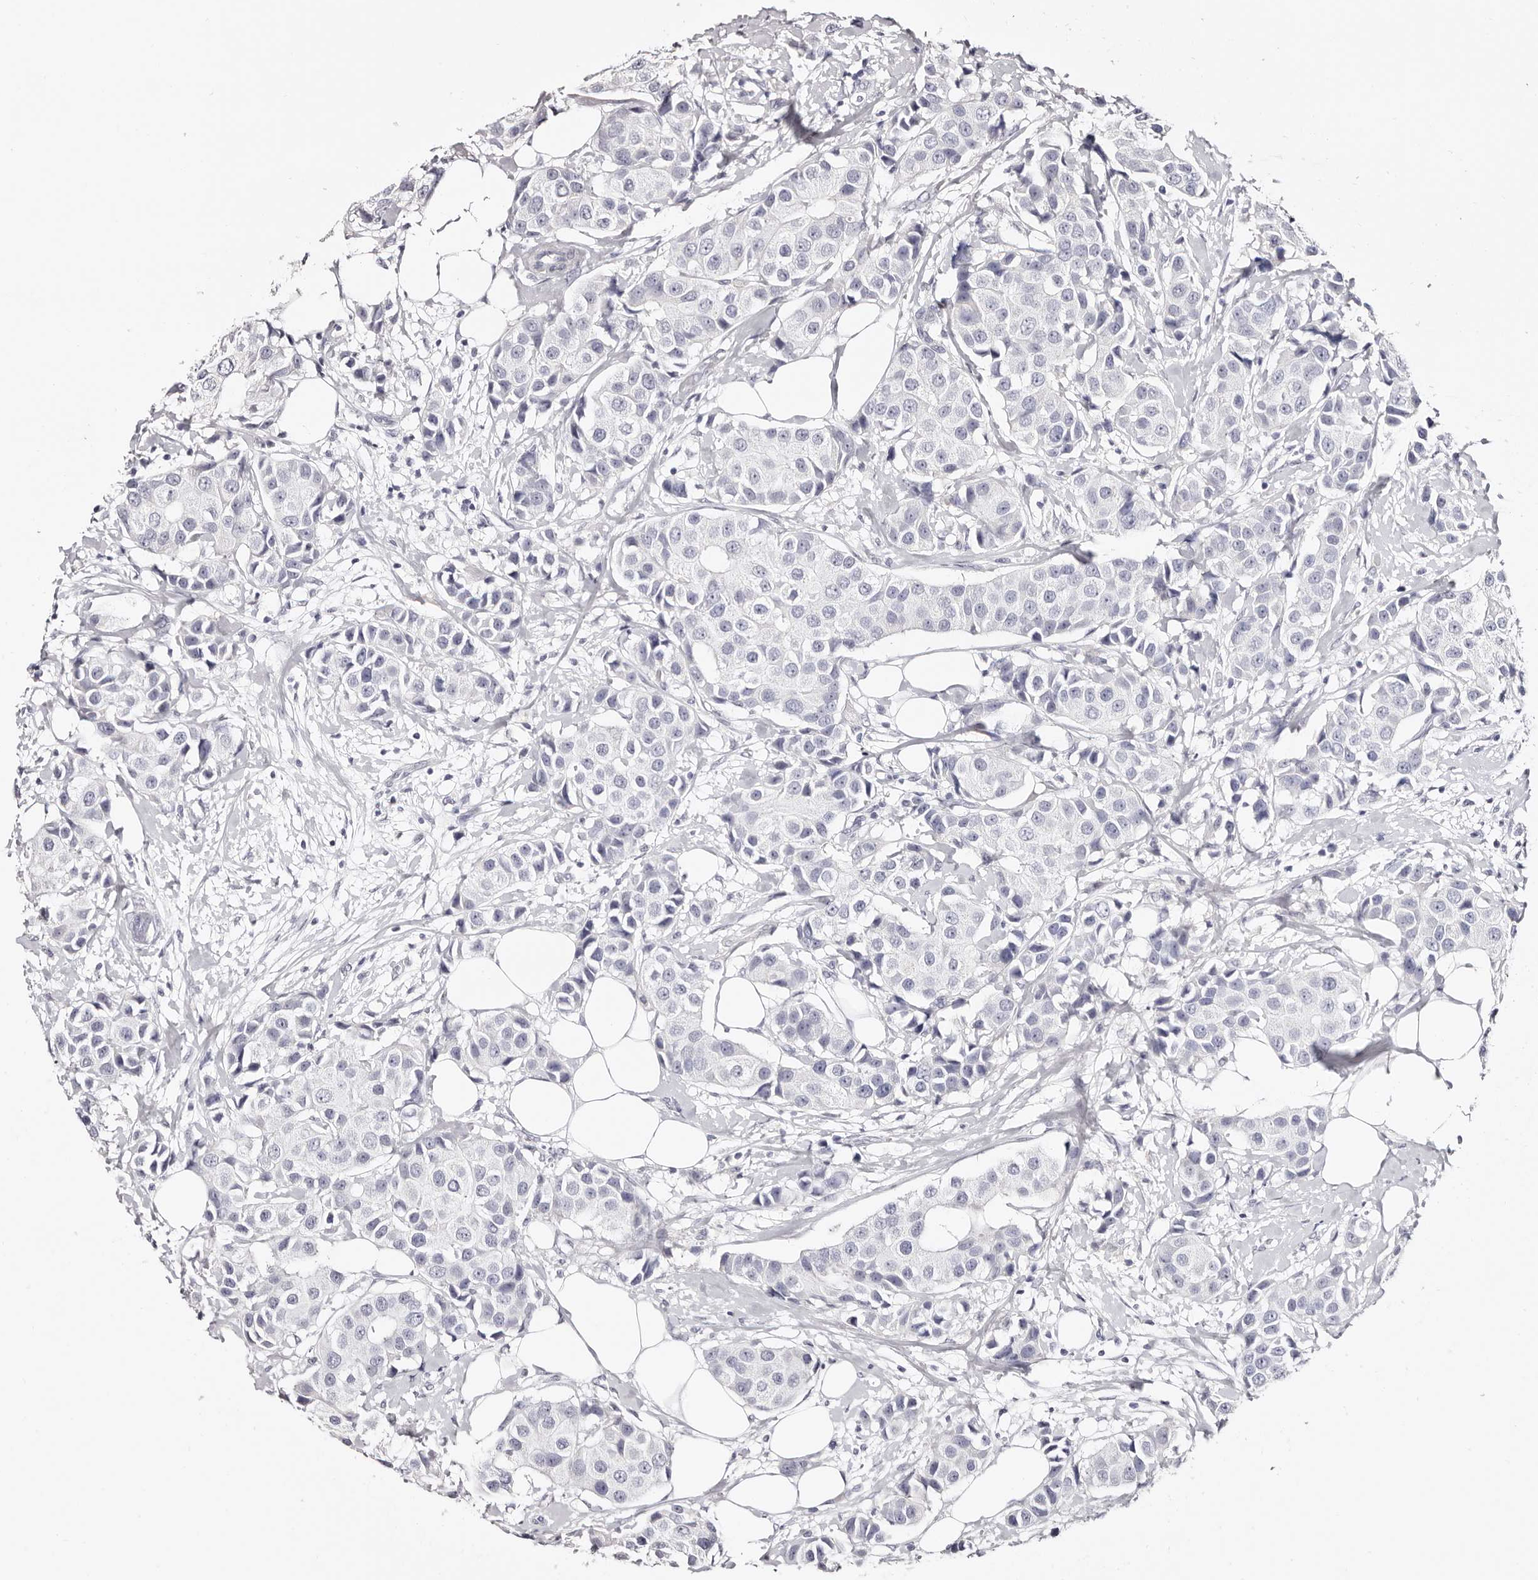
{"staining": {"intensity": "negative", "quantity": "none", "location": "none"}, "tissue": "breast cancer", "cell_type": "Tumor cells", "image_type": "cancer", "snomed": [{"axis": "morphology", "description": "Normal tissue, NOS"}, {"axis": "morphology", "description": "Duct carcinoma"}, {"axis": "topography", "description": "Breast"}], "caption": "Immunohistochemistry image of breast infiltrating ductal carcinoma stained for a protein (brown), which shows no expression in tumor cells.", "gene": "AKNAD1", "patient": {"sex": "female", "age": 39}}